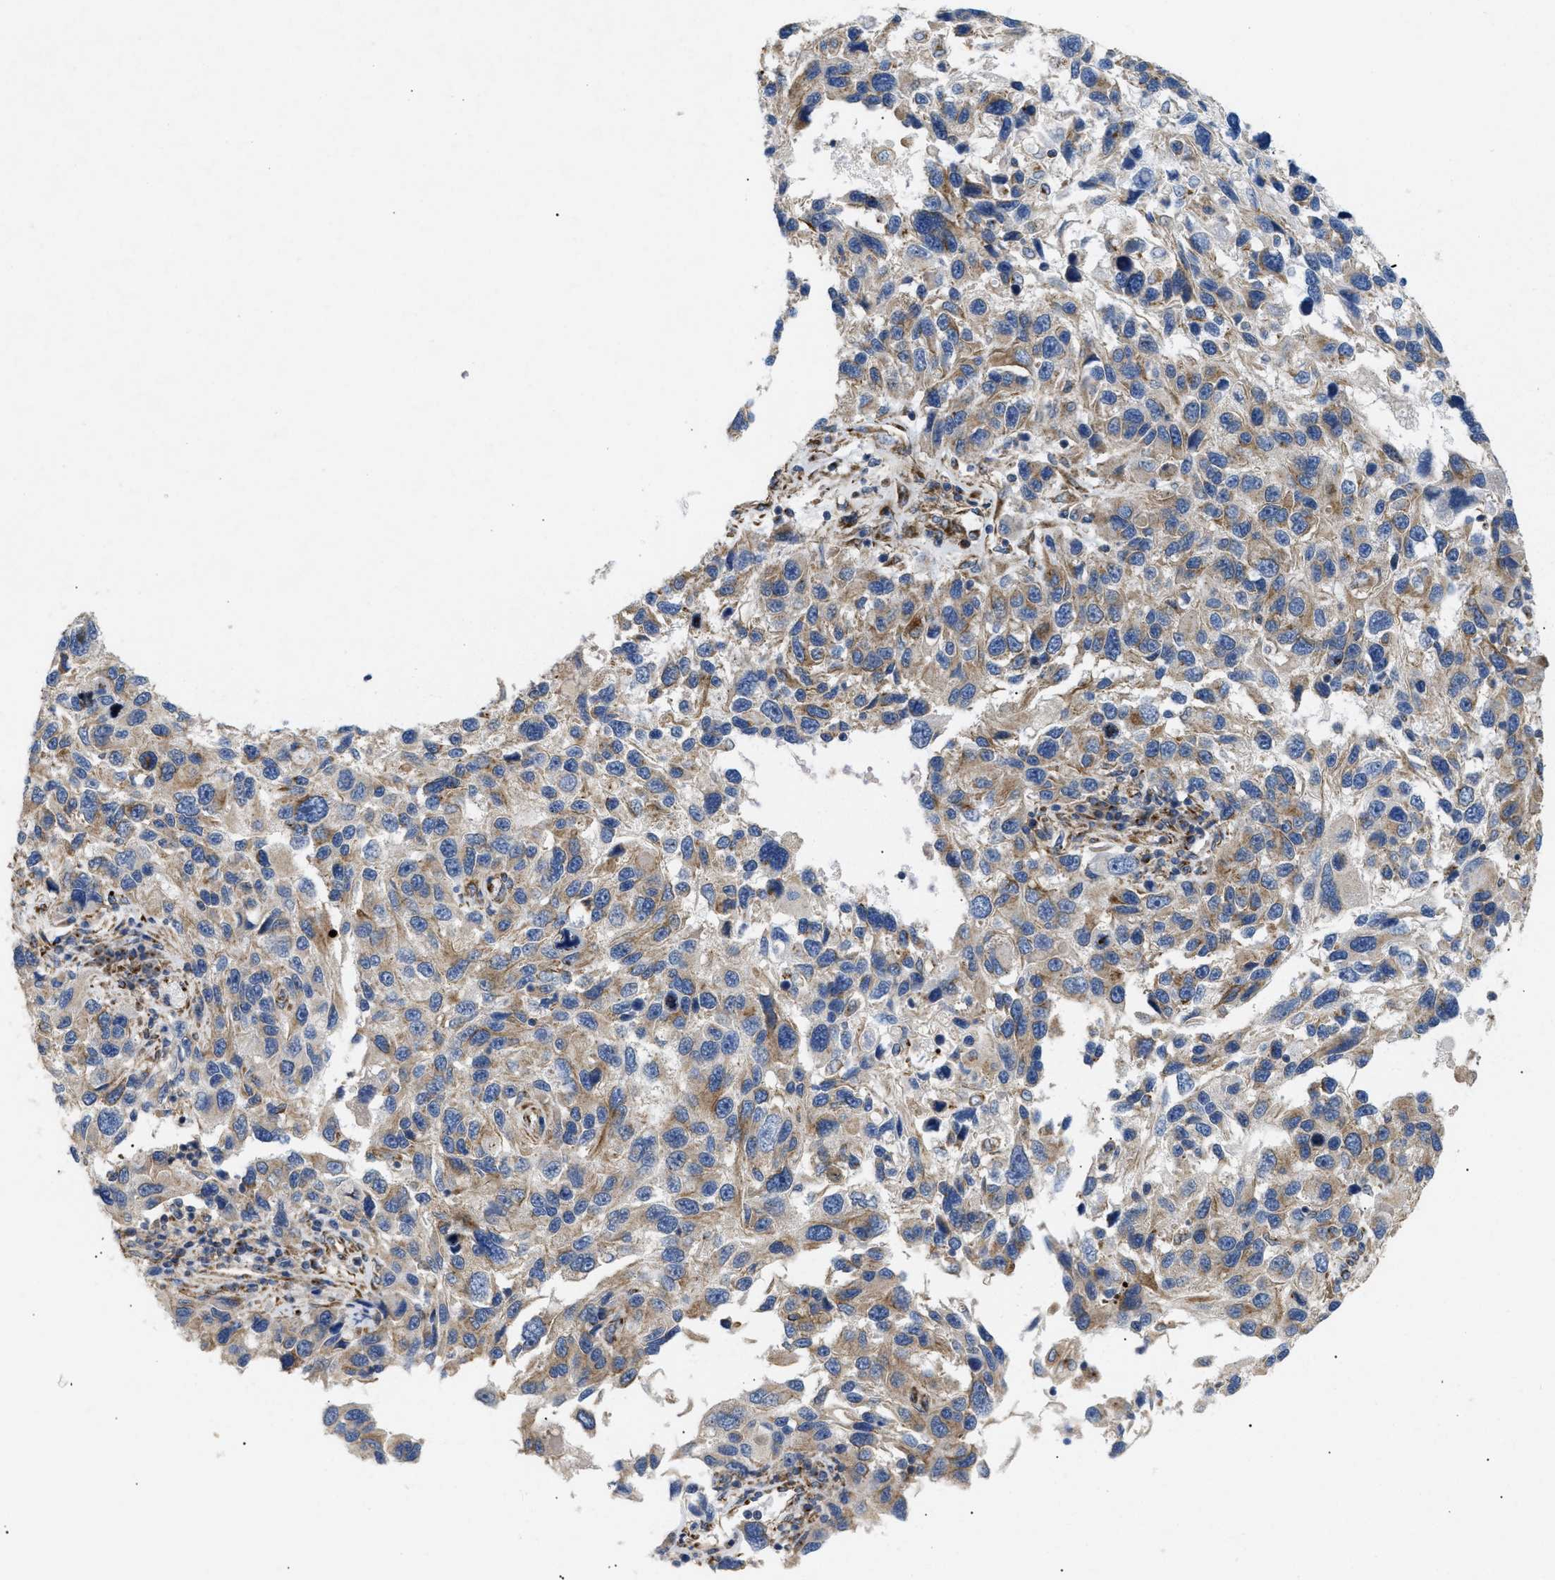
{"staining": {"intensity": "weak", "quantity": ">75%", "location": "cytoplasmic/membranous"}, "tissue": "melanoma", "cell_type": "Tumor cells", "image_type": "cancer", "snomed": [{"axis": "morphology", "description": "Malignant melanoma, NOS"}, {"axis": "topography", "description": "Skin"}], "caption": "Immunohistochemistry (DAB (3,3'-diaminobenzidine)) staining of melanoma reveals weak cytoplasmic/membranous protein staining in about >75% of tumor cells.", "gene": "DCTN4", "patient": {"sex": "male", "age": 53}}